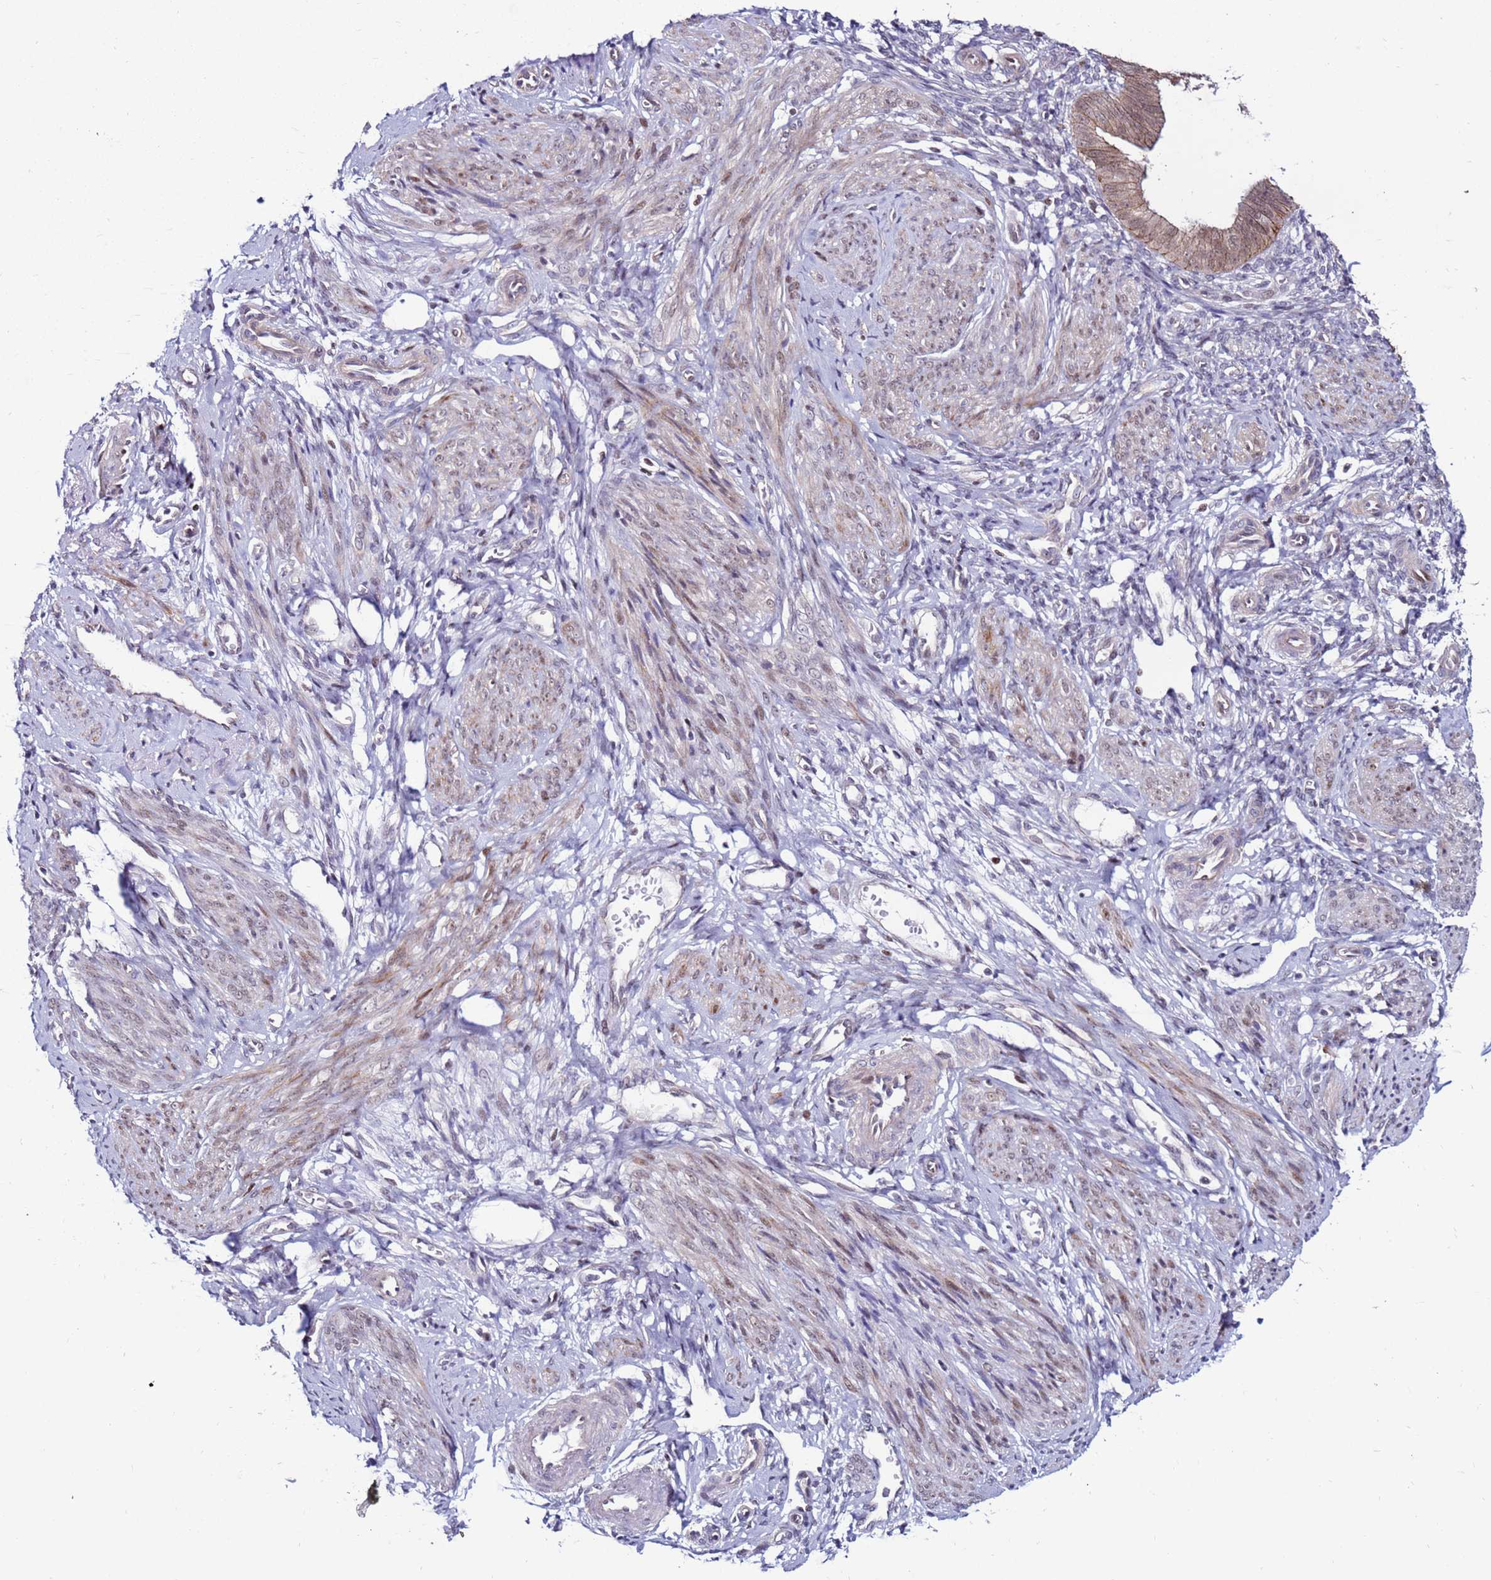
{"staining": {"intensity": "negative", "quantity": "none", "location": "none"}, "tissue": "endometrium", "cell_type": "Cells in endometrial stroma", "image_type": "normal", "snomed": [{"axis": "morphology", "description": "Normal tissue, NOS"}, {"axis": "topography", "description": "Uterus"}, {"axis": "topography", "description": "Endometrium"}], "caption": "Endometrium stained for a protein using immunohistochemistry (IHC) shows no positivity cells in endometrial stroma.", "gene": "KPNA4", "patient": {"sex": "female", "age": 48}}